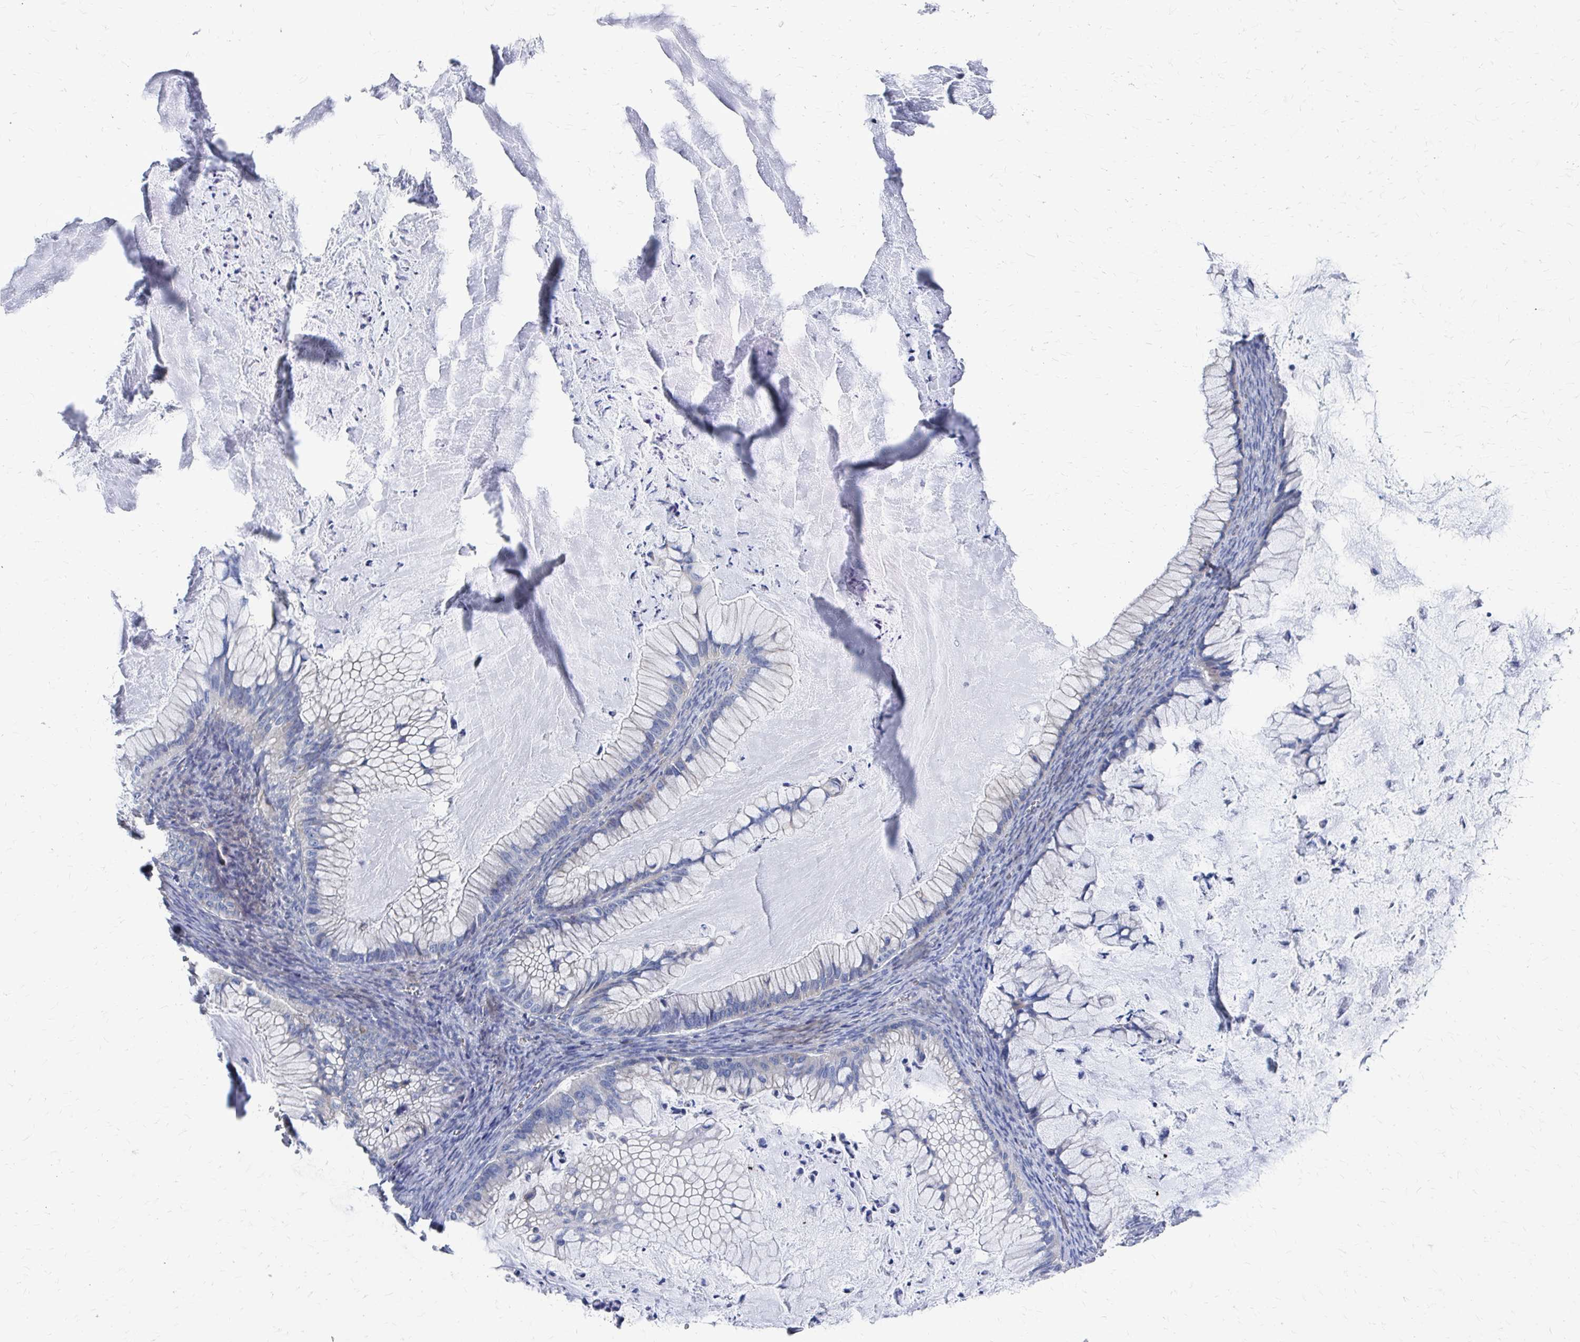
{"staining": {"intensity": "weak", "quantity": "<25%", "location": "cytoplasmic/membranous"}, "tissue": "ovarian cancer", "cell_type": "Tumor cells", "image_type": "cancer", "snomed": [{"axis": "morphology", "description": "Cystadenocarcinoma, mucinous, NOS"}, {"axis": "topography", "description": "Ovary"}], "caption": "This is an immunohistochemistry (IHC) histopathology image of human ovarian cancer (mucinous cystadenocarcinoma). There is no positivity in tumor cells.", "gene": "PLEKHG7", "patient": {"sex": "female", "age": 72}}